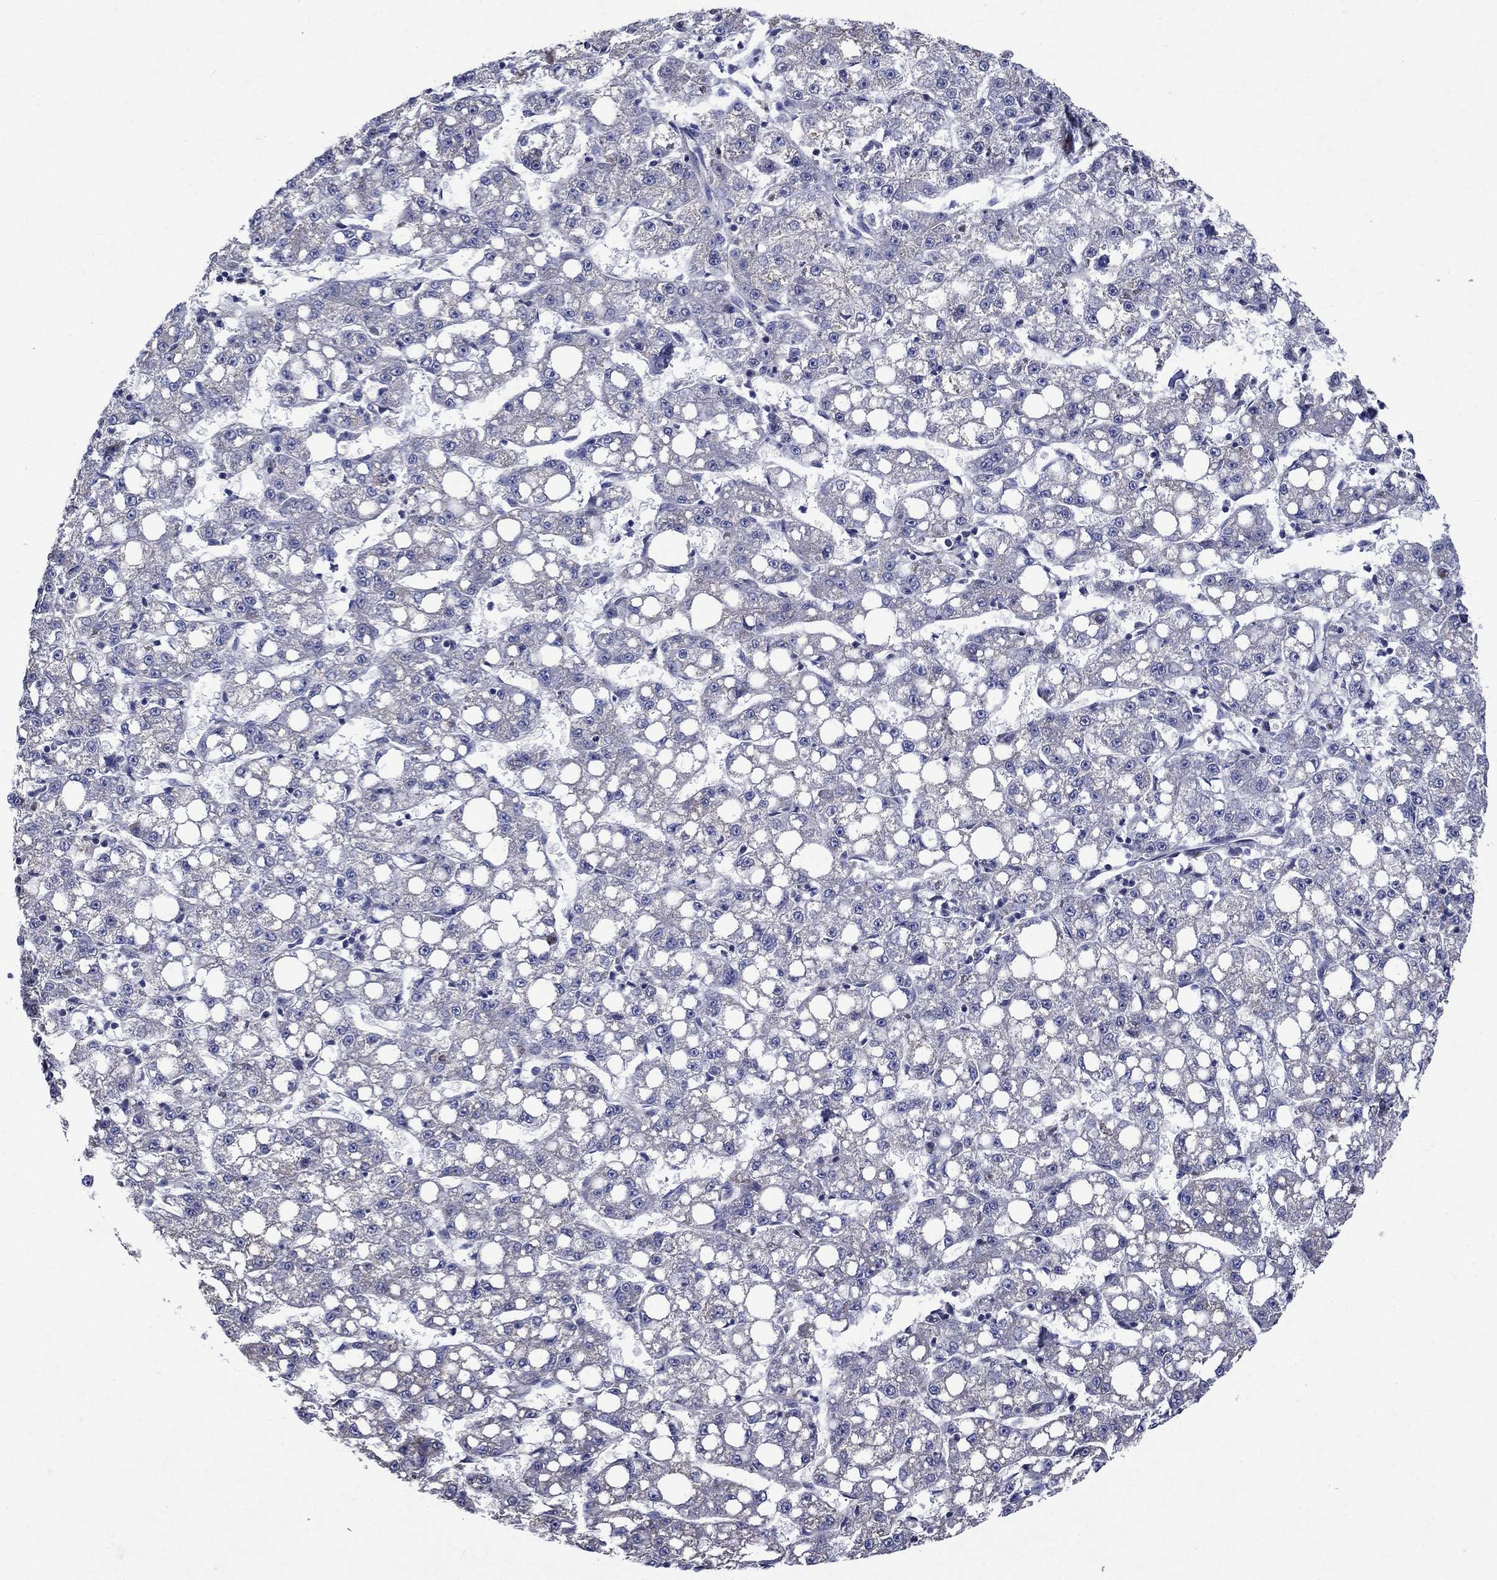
{"staining": {"intensity": "weak", "quantity": "<25%", "location": "cytoplasmic/membranous"}, "tissue": "liver cancer", "cell_type": "Tumor cells", "image_type": "cancer", "snomed": [{"axis": "morphology", "description": "Carcinoma, Hepatocellular, NOS"}, {"axis": "topography", "description": "Liver"}], "caption": "IHC histopathology image of neoplastic tissue: human liver cancer stained with DAB exhibits no significant protein staining in tumor cells.", "gene": "SLC7A1", "patient": {"sex": "female", "age": 65}}